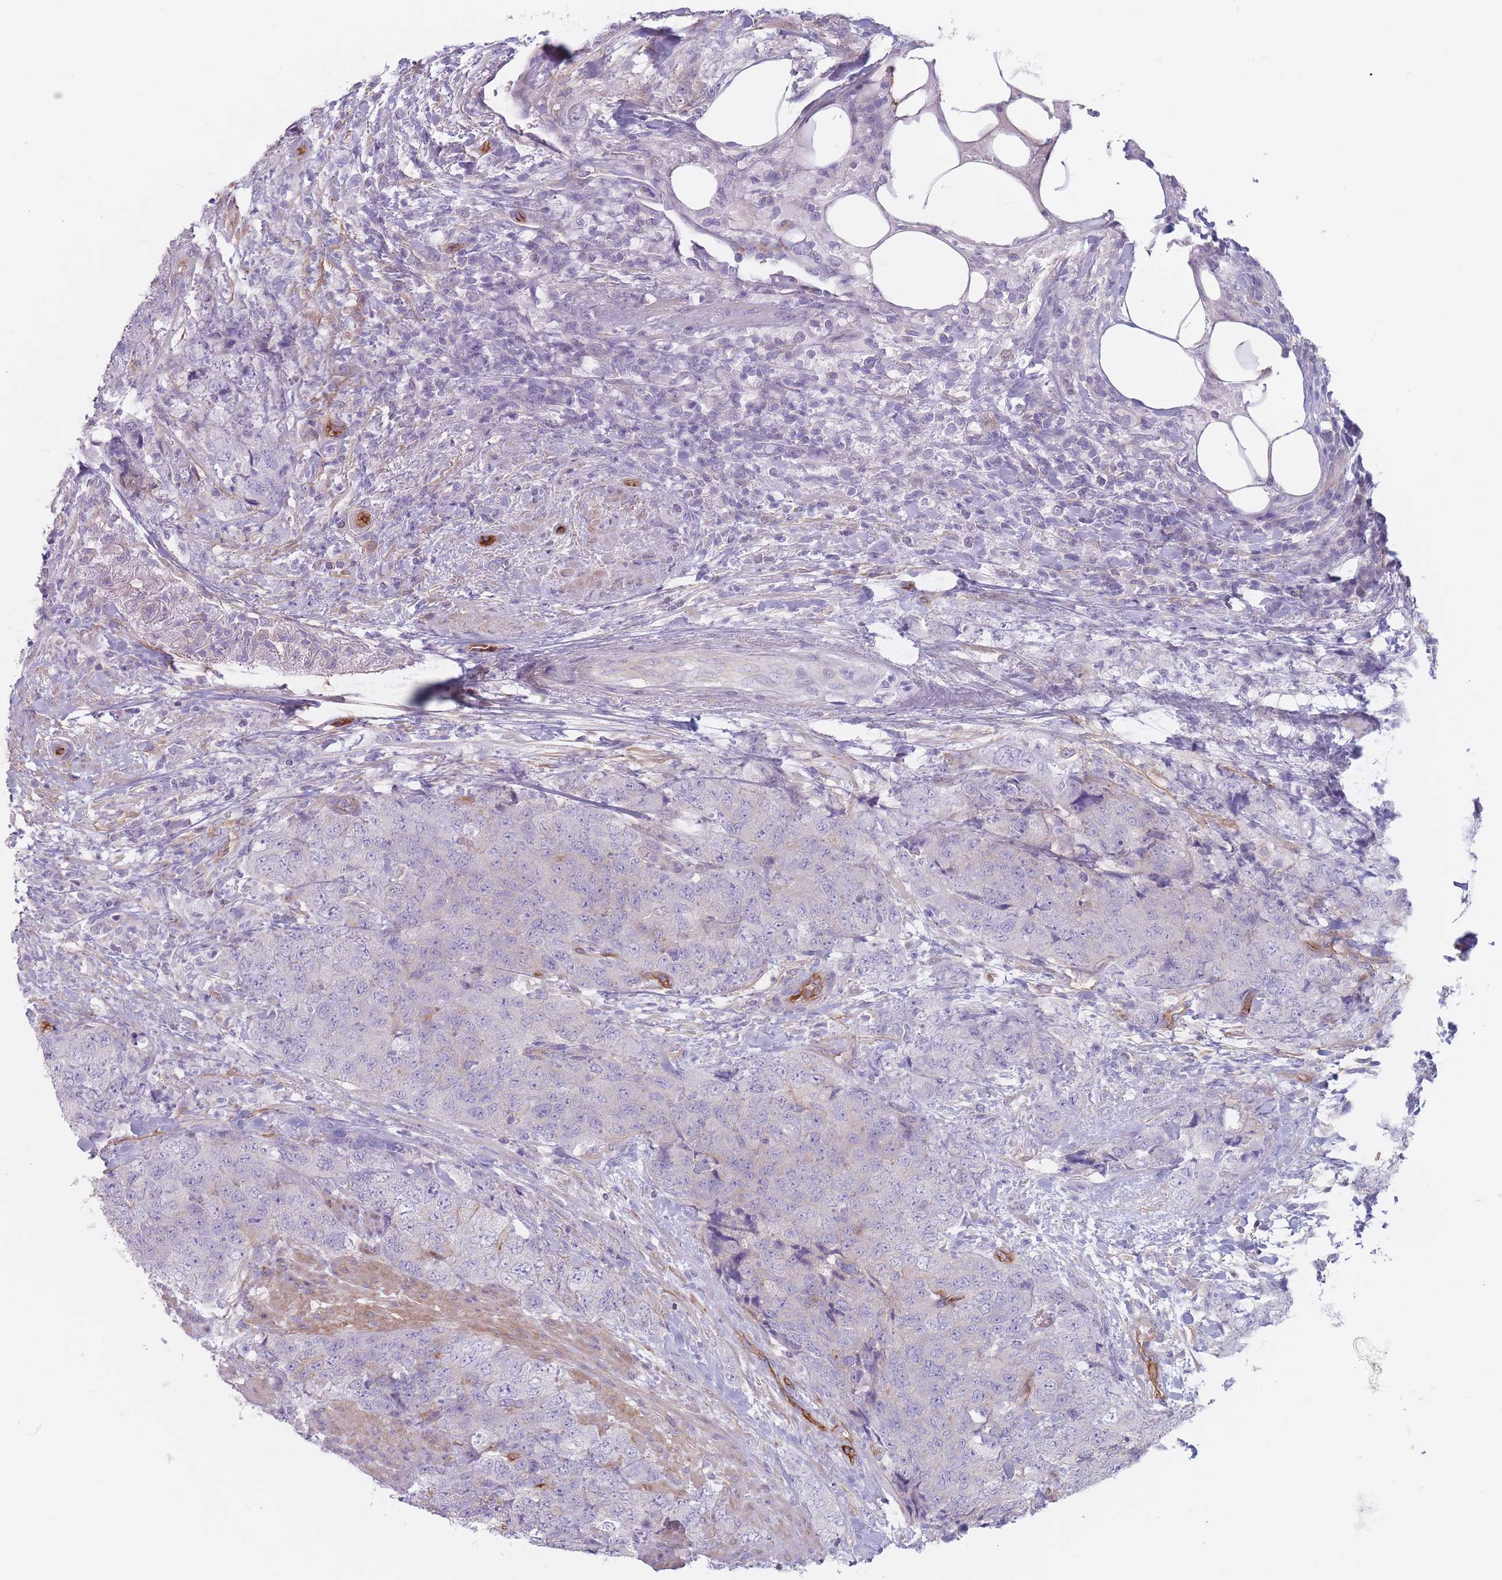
{"staining": {"intensity": "negative", "quantity": "none", "location": "none"}, "tissue": "urothelial cancer", "cell_type": "Tumor cells", "image_type": "cancer", "snomed": [{"axis": "morphology", "description": "Urothelial carcinoma, High grade"}, {"axis": "topography", "description": "Urinary bladder"}], "caption": "DAB immunohistochemical staining of human urothelial carcinoma (high-grade) exhibits no significant expression in tumor cells.", "gene": "PLPP1", "patient": {"sex": "female", "age": 78}}